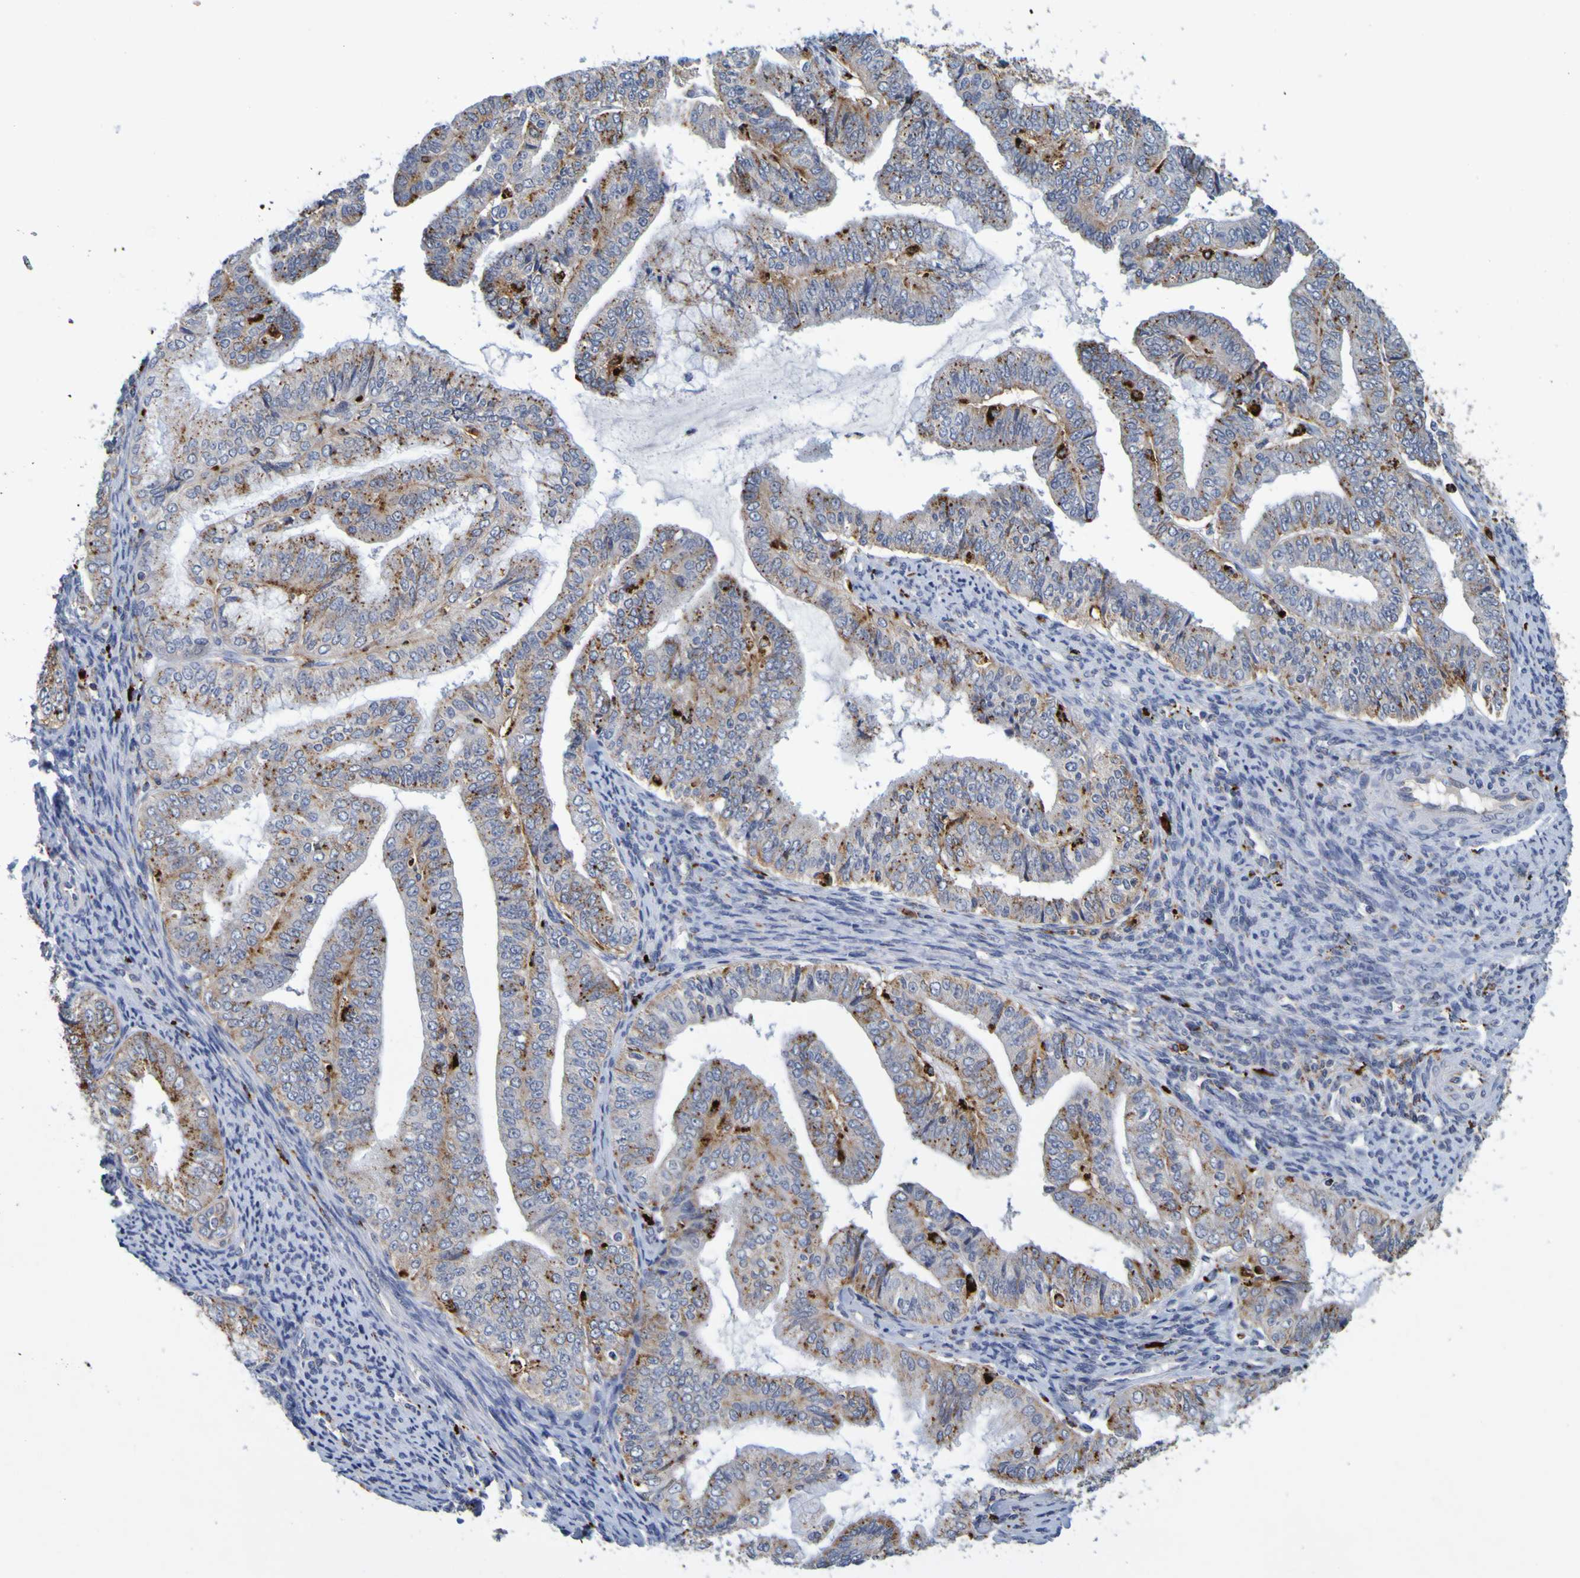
{"staining": {"intensity": "moderate", "quantity": "25%-75%", "location": "cytoplasmic/membranous"}, "tissue": "endometrial cancer", "cell_type": "Tumor cells", "image_type": "cancer", "snomed": [{"axis": "morphology", "description": "Adenocarcinoma, NOS"}, {"axis": "topography", "description": "Endometrium"}], "caption": "Adenocarcinoma (endometrial) stained with immunohistochemistry displays moderate cytoplasmic/membranous expression in approximately 25%-75% of tumor cells. Nuclei are stained in blue.", "gene": "TPH1", "patient": {"sex": "female", "age": 63}}